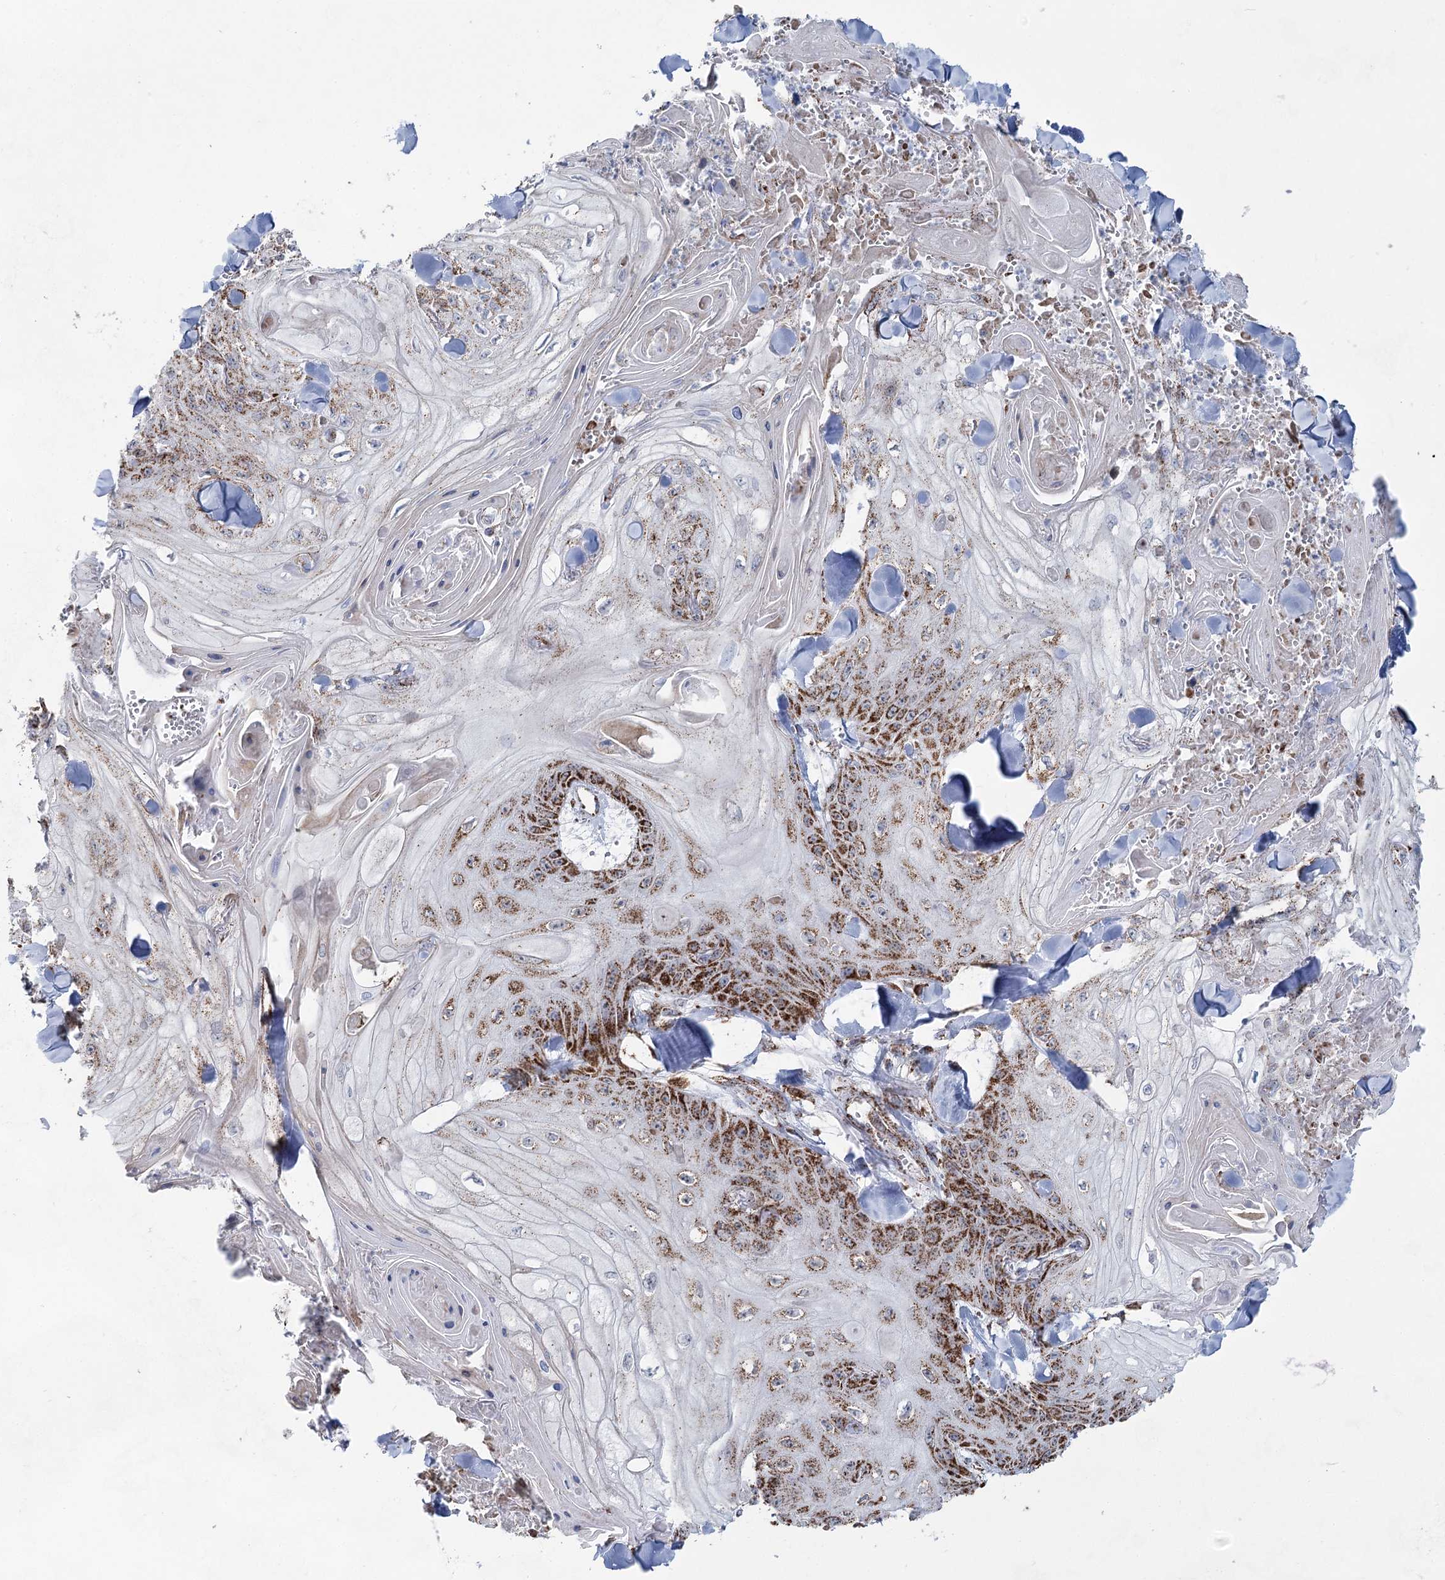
{"staining": {"intensity": "moderate", "quantity": ">75%", "location": "cytoplasmic/membranous"}, "tissue": "skin cancer", "cell_type": "Tumor cells", "image_type": "cancer", "snomed": [{"axis": "morphology", "description": "Squamous cell carcinoma, NOS"}, {"axis": "topography", "description": "Skin"}], "caption": "Immunohistochemistry (IHC) (DAB (3,3'-diaminobenzidine)) staining of human skin cancer demonstrates moderate cytoplasmic/membranous protein positivity in approximately >75% of tumor cells. (DAB (3,3'-diaminobenzidine) = brown stain, brightfield microscopy at high magnification).", "gene": "CWF19L1", "patient": {"sex": "male", "age": 74}}